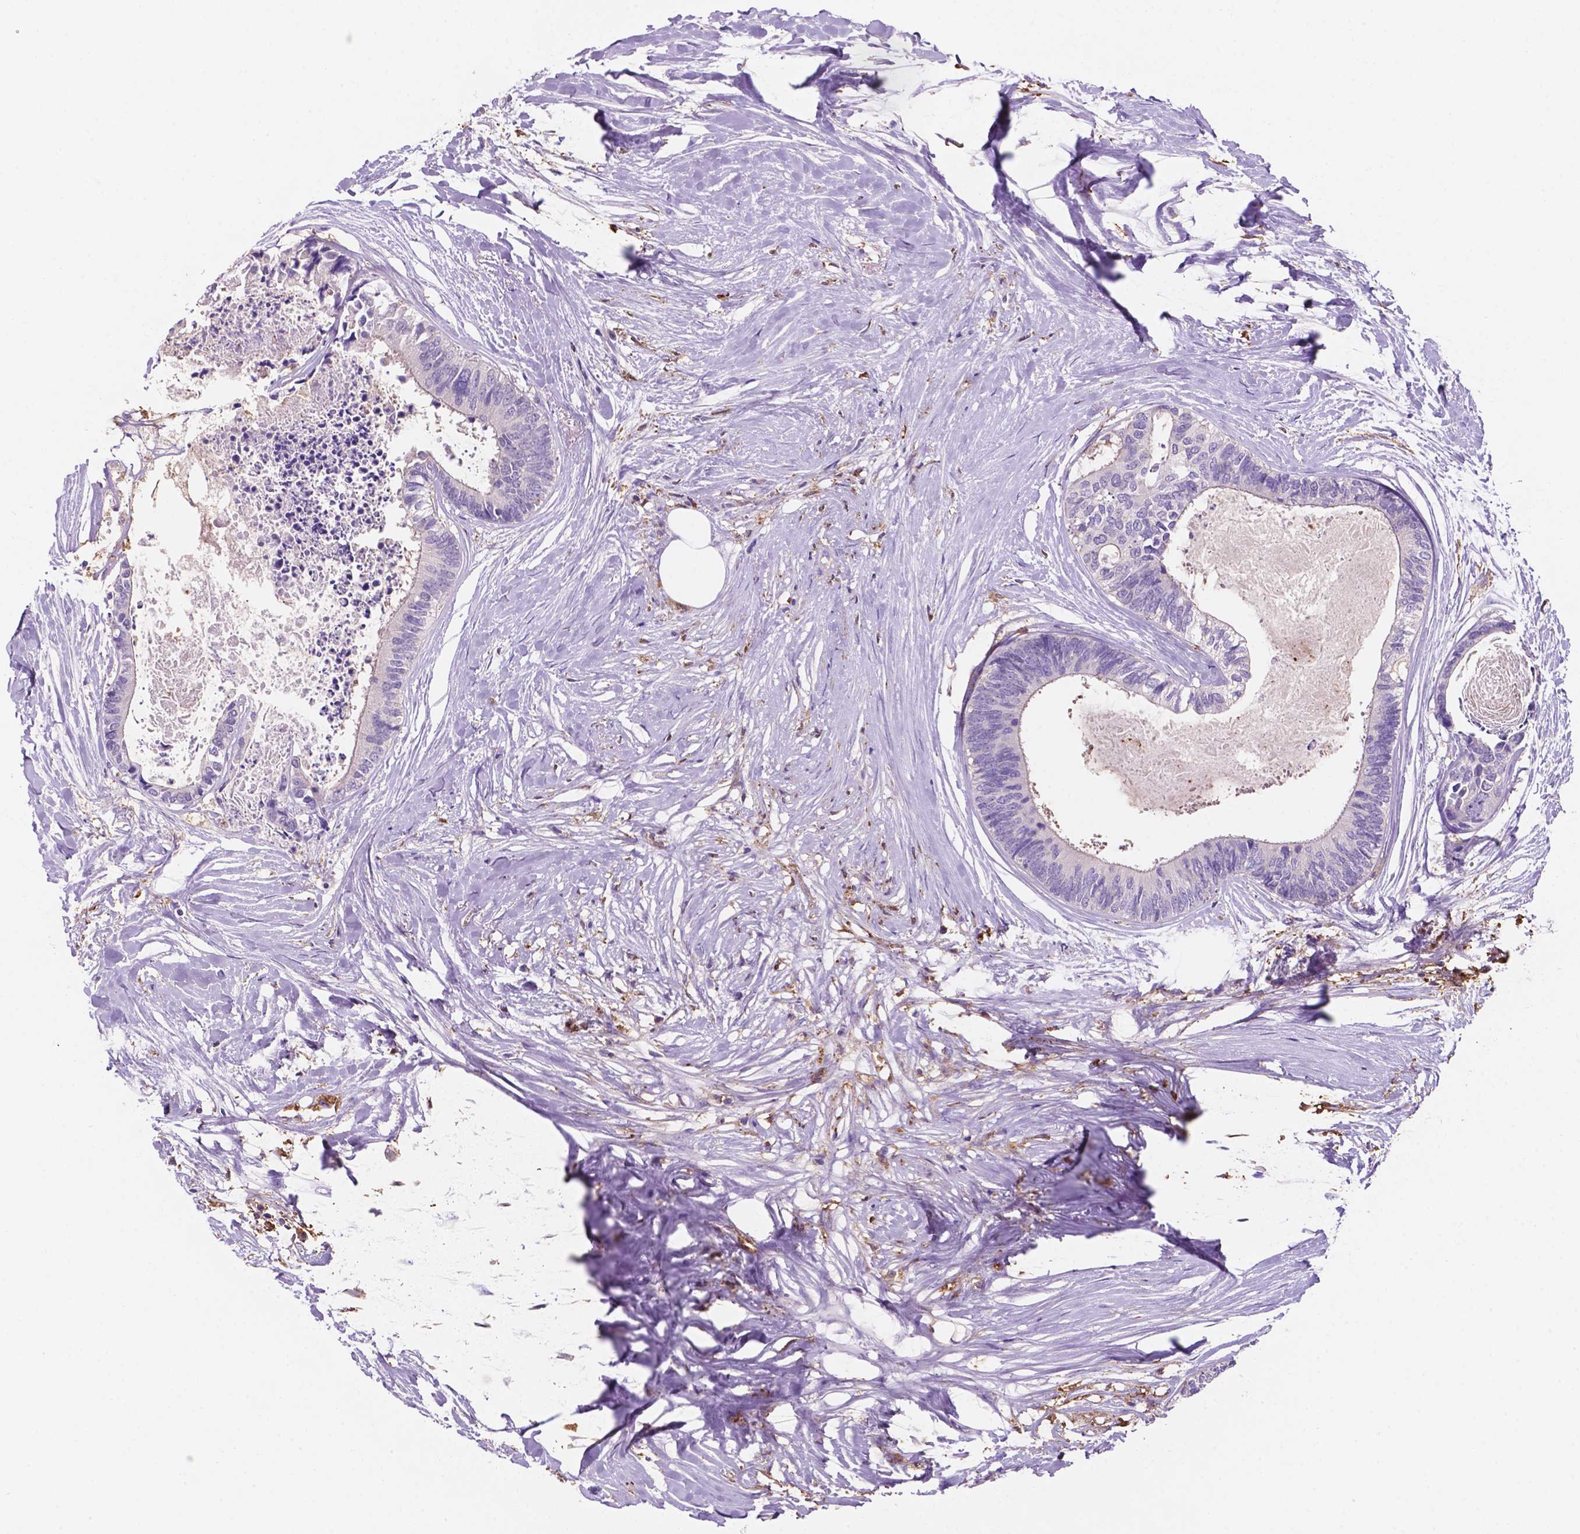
{"staining": {"intensity": "negative", "quantity": "none", "location": "none"}, "tissue": "colorectal cancer", "cell_type": "Tumor cells", "image_type": "cancer", "snomed": [{"axis": "morphology", "description": "Adenocarcinoma, NOS"}, {"axis": "topography", "description": "Colon"}, {"axis": "topography", "description": "Rectum"}], "caption": "Tumor cells show no significant positivity in colorectal cancer.", "gene": "MKRN2OS", "patient": {"sex": "male", "age": 57}}